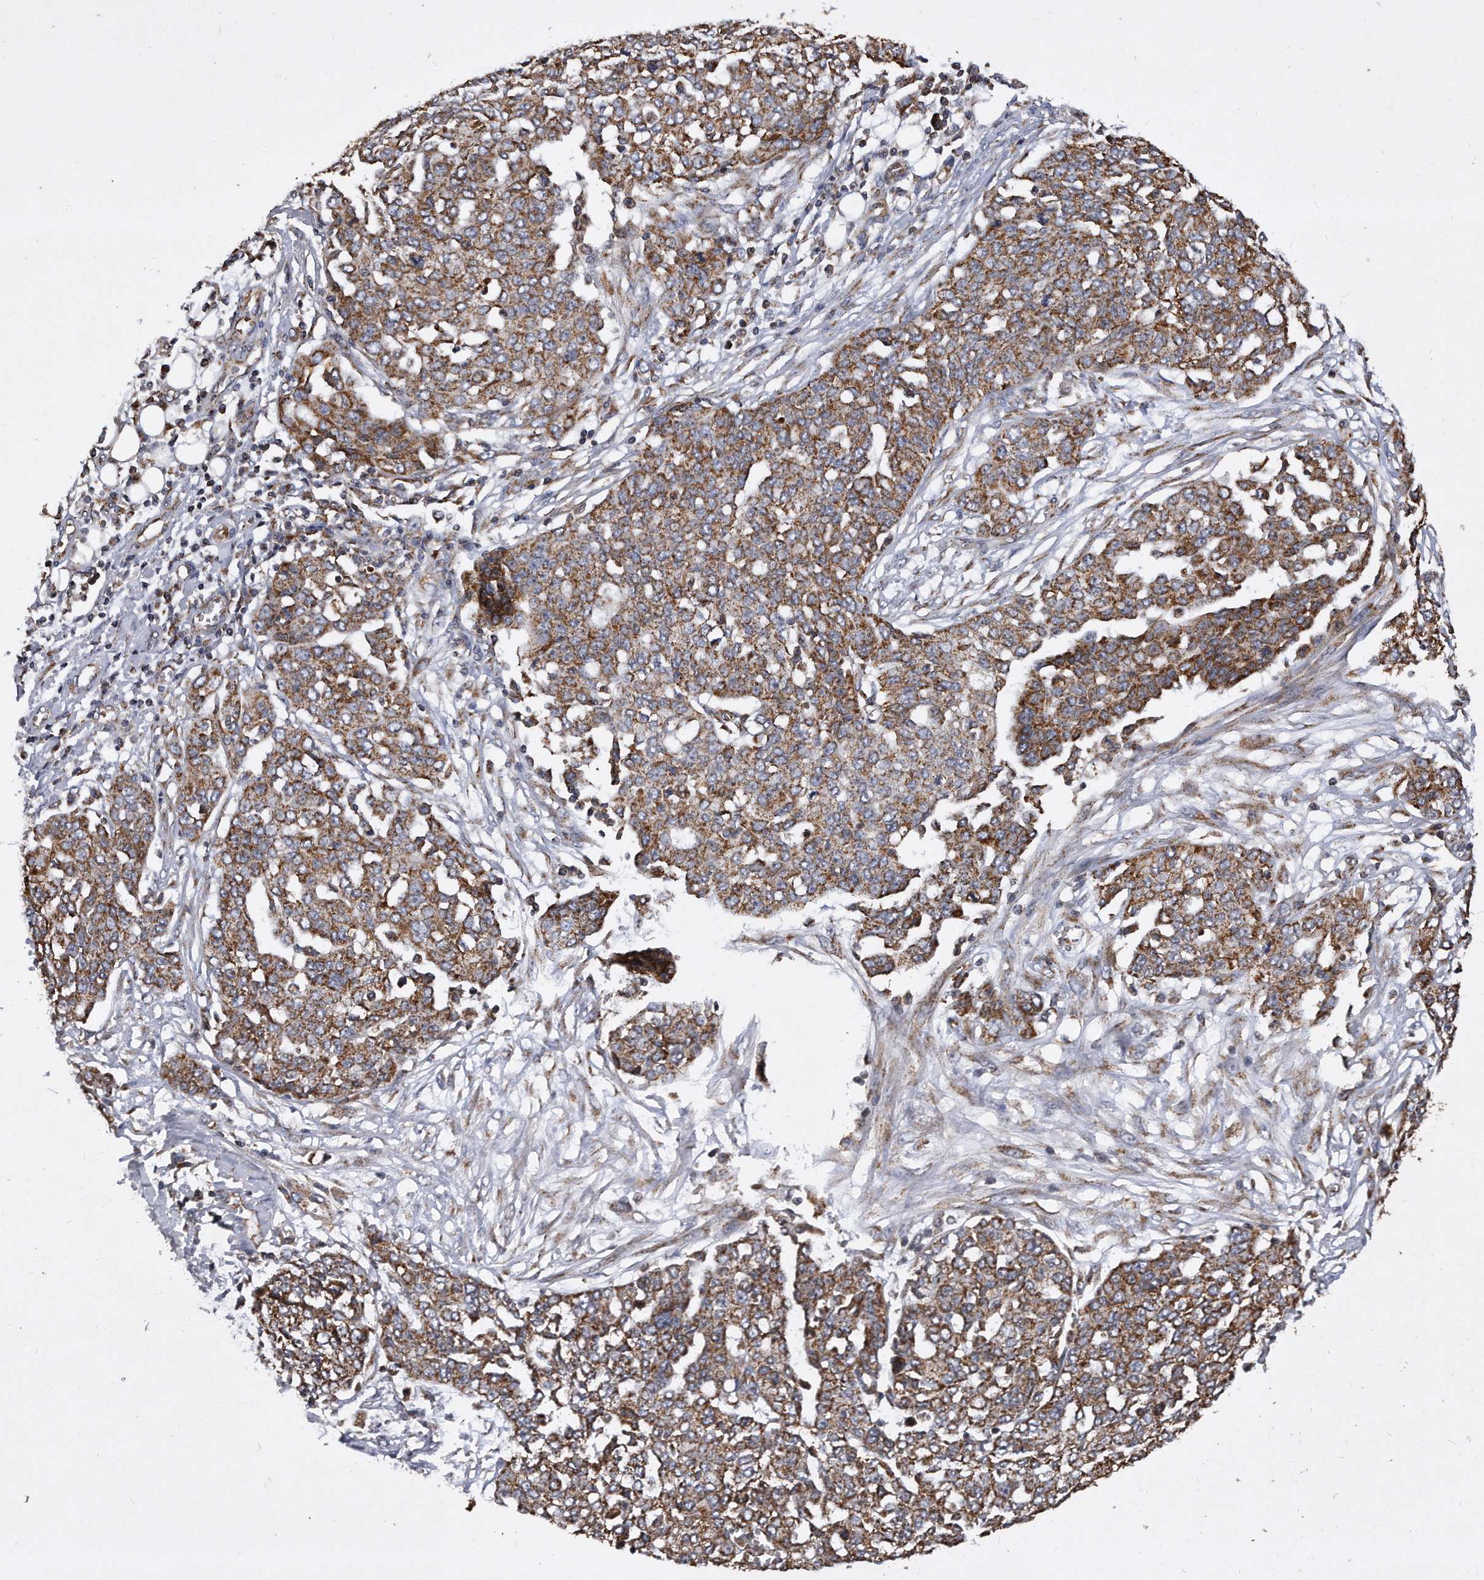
{"staining": {"intensity": "moderate", "quantity": ">75%", "location": "cytoplasmic/membranous"}, "tissue": "ovarian cancer", "cell_type": "Tumor cells", "image_type": "cancer", "snomed": [{"axis": "morphology", "description": "Cystadenocarcinoma, serous, NOS"}, {"axis": "topography", "description": "Soft tissue"}, {"axis": "topography", "description": "Ovary"}], "caption": "Serous cystadenocarcinoma (ovarian) tissue reveals moderate cytoplasmic/membranous positivity in approximately >75% of tumor cells (Brightfield microscopy of DAB IHC at high magnification).", "gene": "PPP5C", "patient": {"sex": "female", "age": 57}}